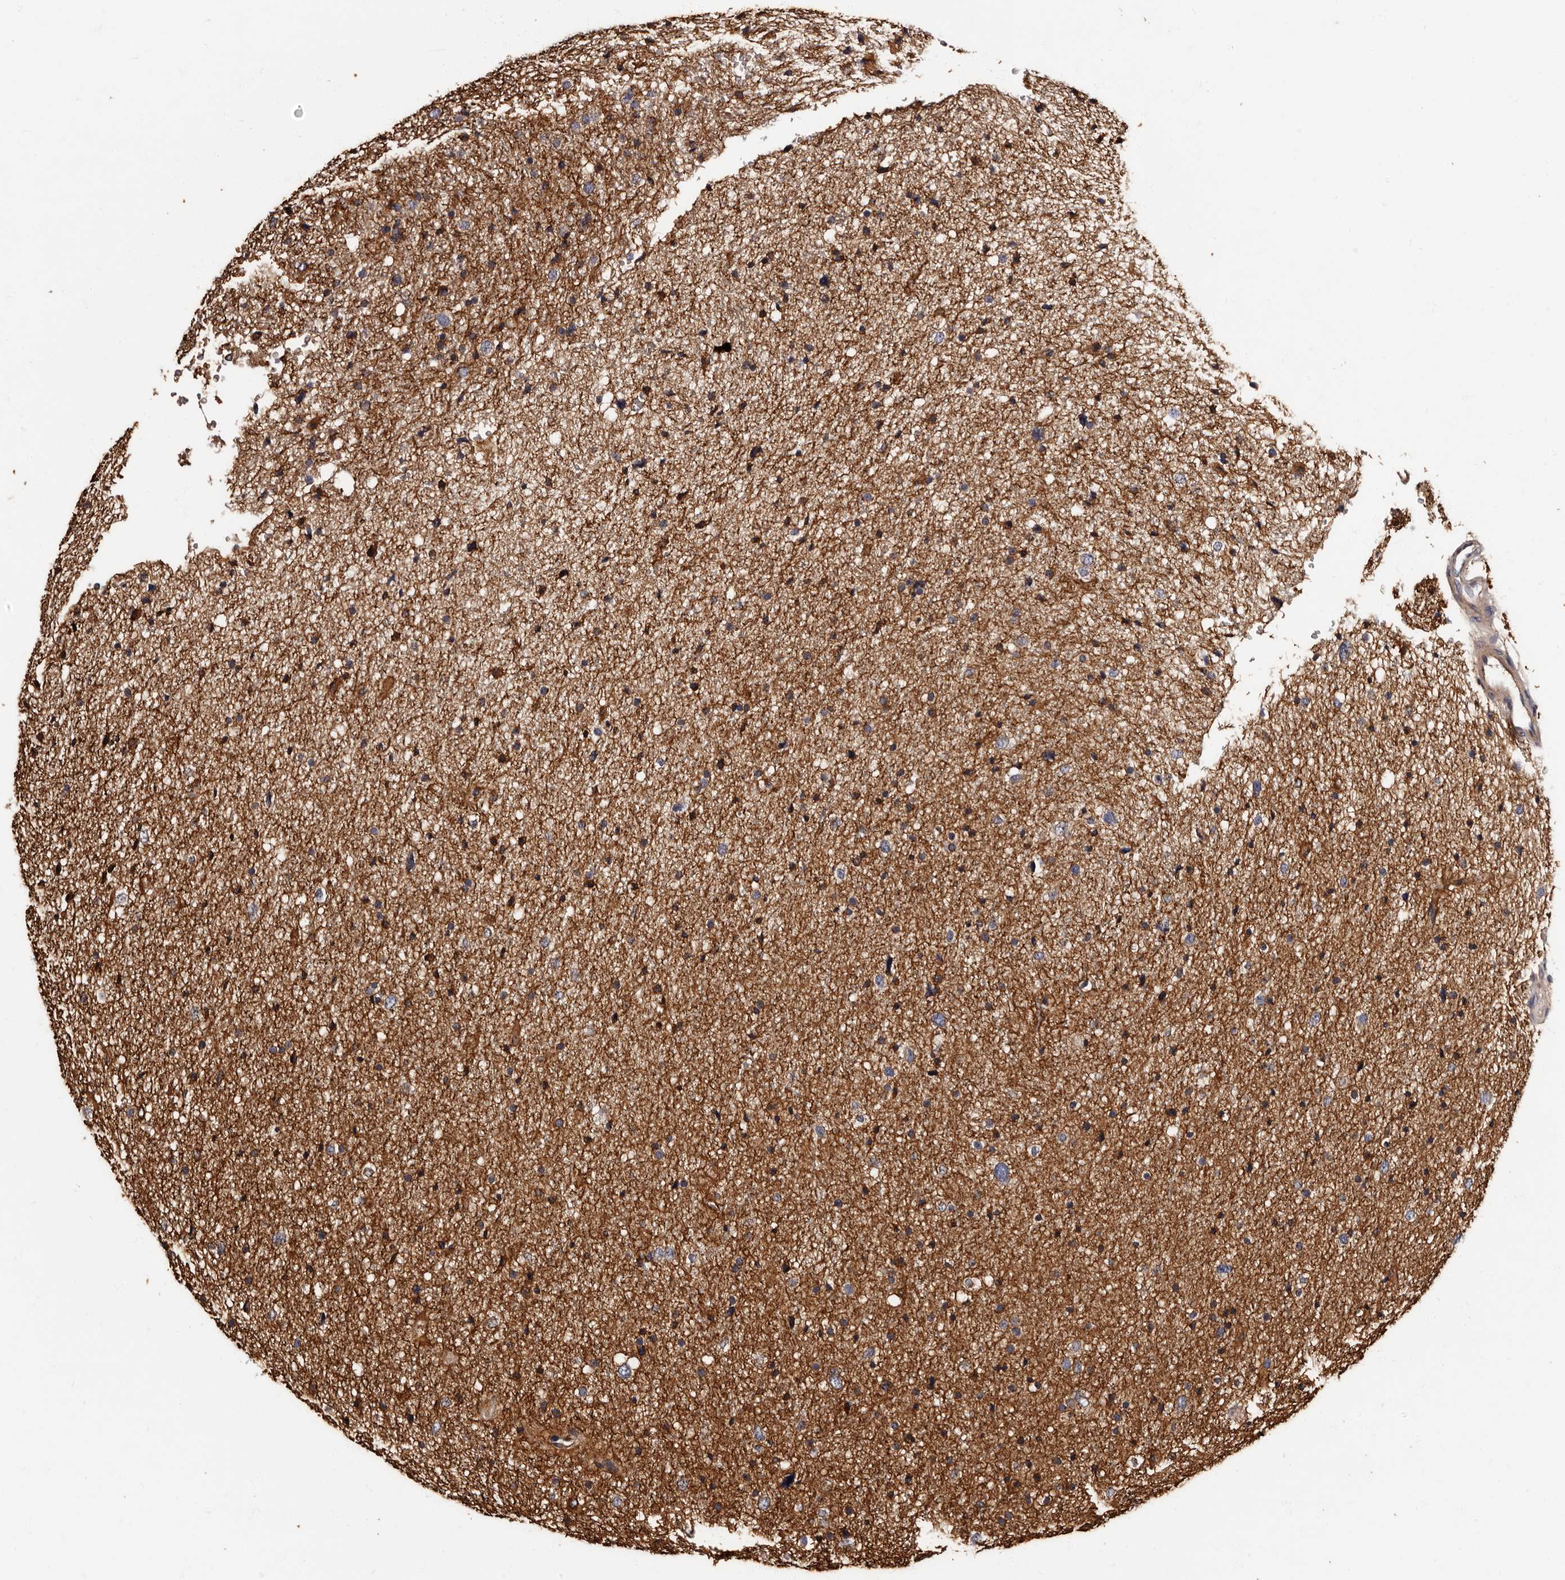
{"staining": {"intensity": "moderate", "quantity": "<25%", "location": "cytoplasmic/membranous"}, "tissue": "glioma", "cell_type": "Tumor cells", "image_type": "cancer", "snomed": [{"axis": "morphology", "description": "Glioma, malignant, Low grade"}, {"axis": "topography", "description": "Brain"}], "caption": "Tumor cells show low levels of moderate cytoplasmic/membranous staining in approximately <25% of cells in malignant low-grade glioma. (Brightfield microscopy of DAB IHC at high magnification).", "gene": "ADCK5", "patient": {"sex": "female", "age": 37}}